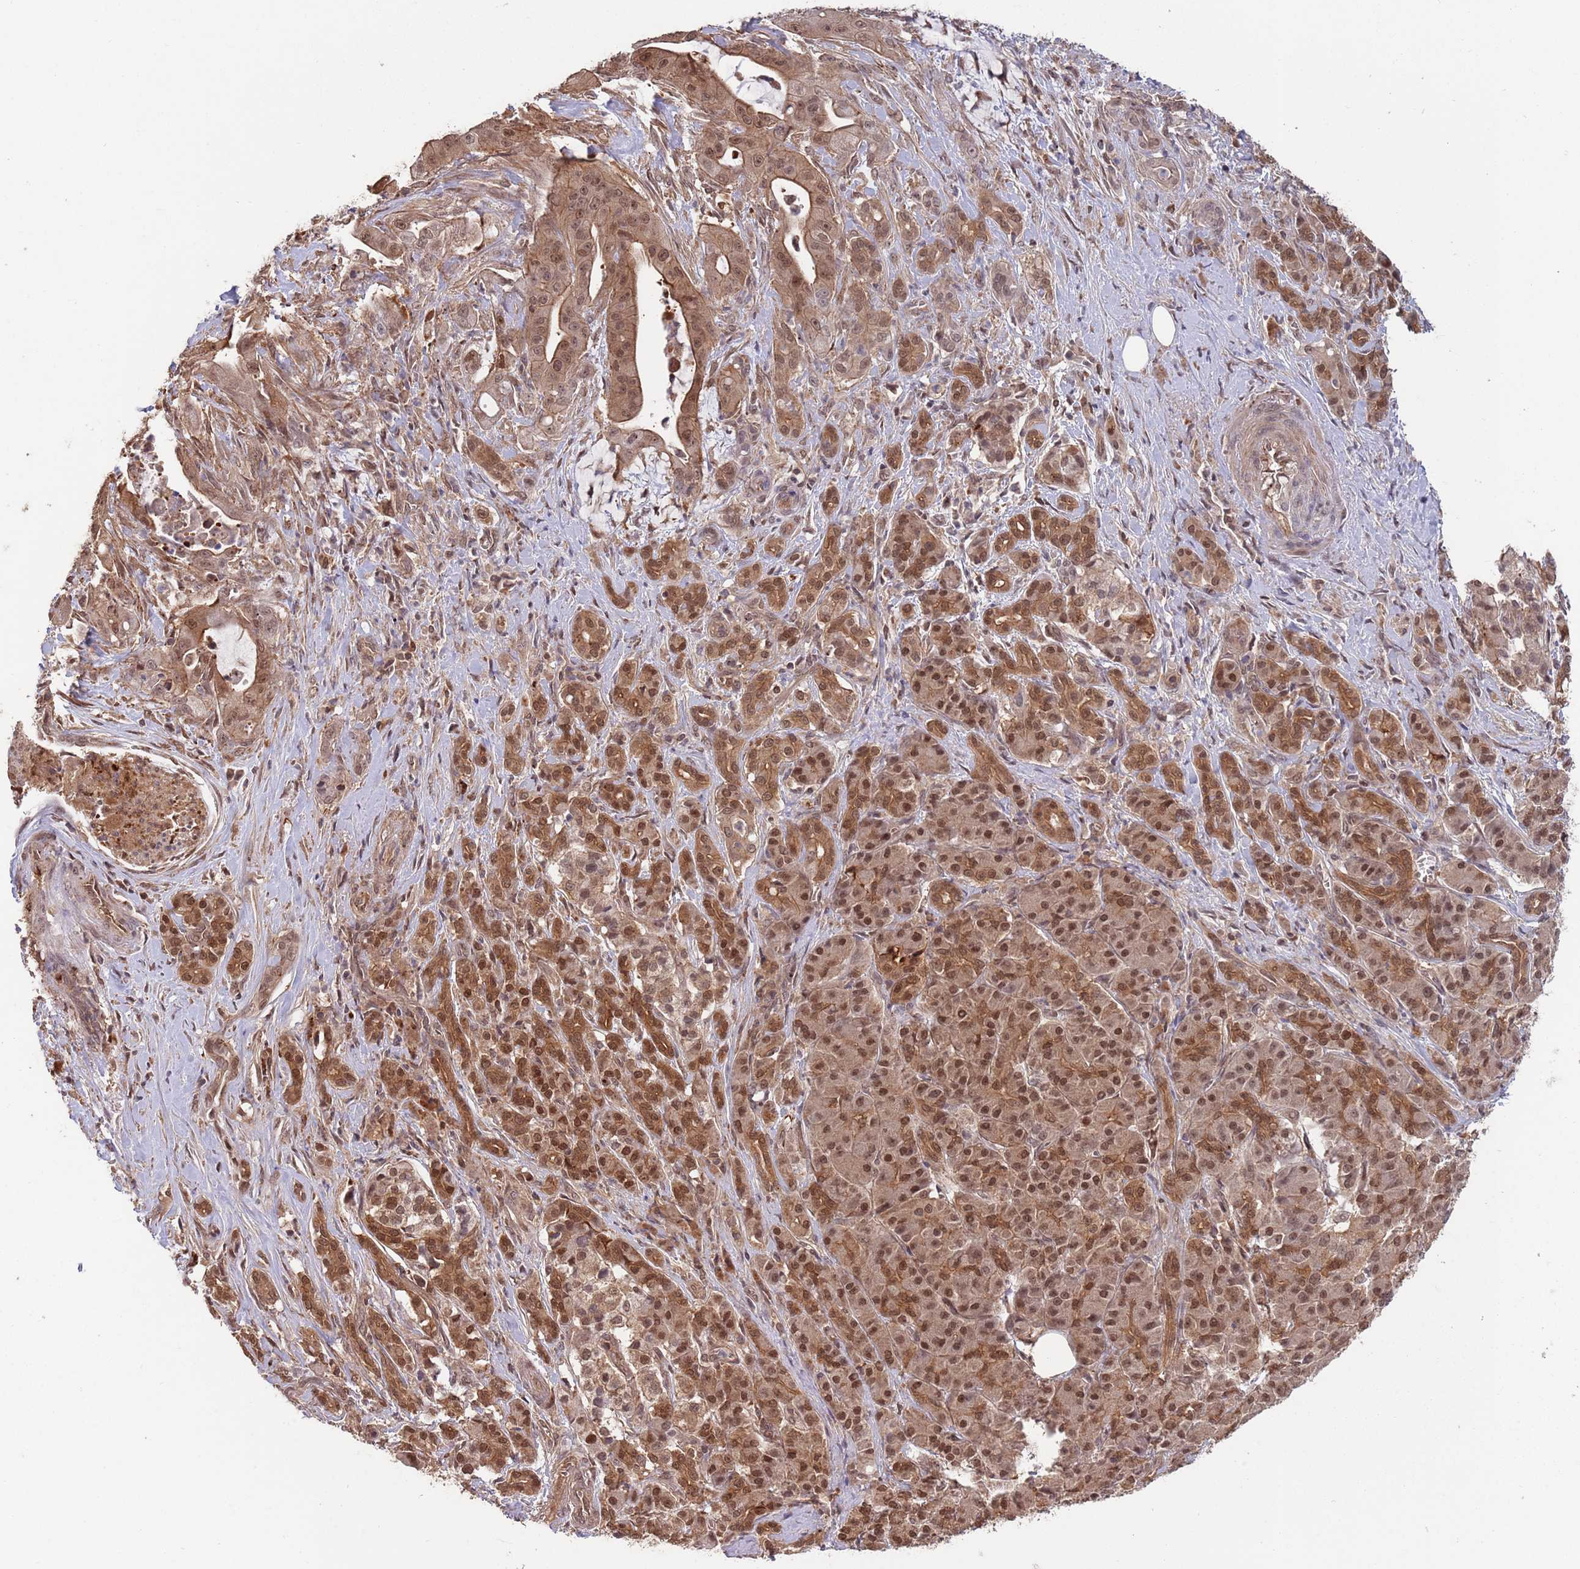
{"staining": {"intensity": "moderate", "quantity": ">75%", "location": "cytoplasmic/membranous,nuclear"}, "tissue": "pancreatic cancer", "cell_type": "Tumor cells", "image_type": "cancer", "snomed": [{"axis": "morphology", "description": "Adenocarcinoma, NOS"}, {"axis": "topography", "description": "Pancreas"}], "caption": "Human adenocarcinoma (pancreatic) stained for a protein (brown) shows moderate cytoplasmic/membranous and nuclear positive expression in approximately >75% of tumor cells.", "gene": "SALL1", "patient": {"sex": "male", "age": 57}}